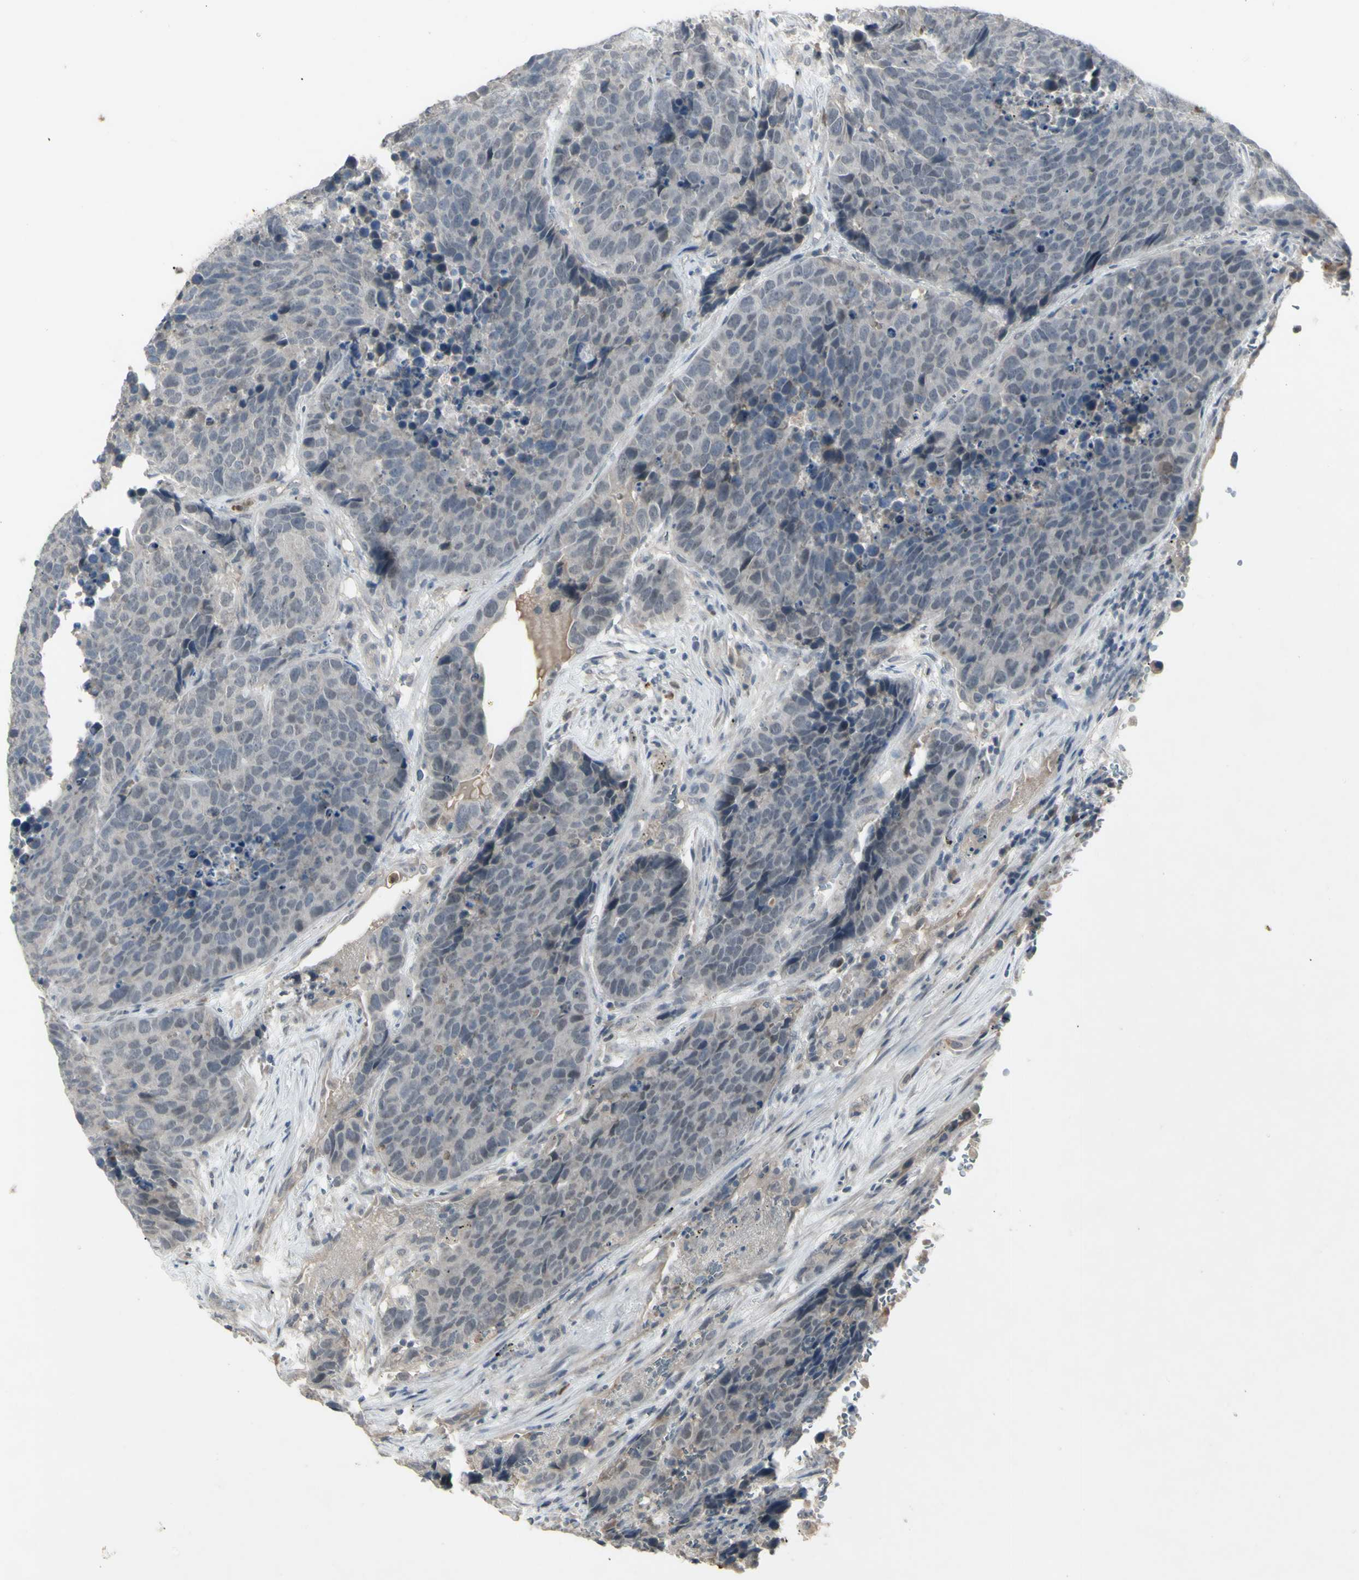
{"staining": {"intensity": "weak", "quantity": "25%-75%", "location": "nuclear"}, "tissue": "carcinoid", "cell_type": "Tumor cells", "image_type": "cancer", "snomed": [{"axis": "morphology", "description": "Carcinoid, malignant, NOS"}, {"axis": "topography", "description": "Lung"}], "caption": "Immunohistochemical staining of carcinoid (malignant) displays low levels of weak nuclear positivity in approximately 25%-75% of tumor cells. The staining is performed using DAB brown chromogen to label protein expression. The nuclei are counter-stained blue using hematoxylin.", "gene": "PIAS4", "patient": {"sex": "male", "age": 60}}